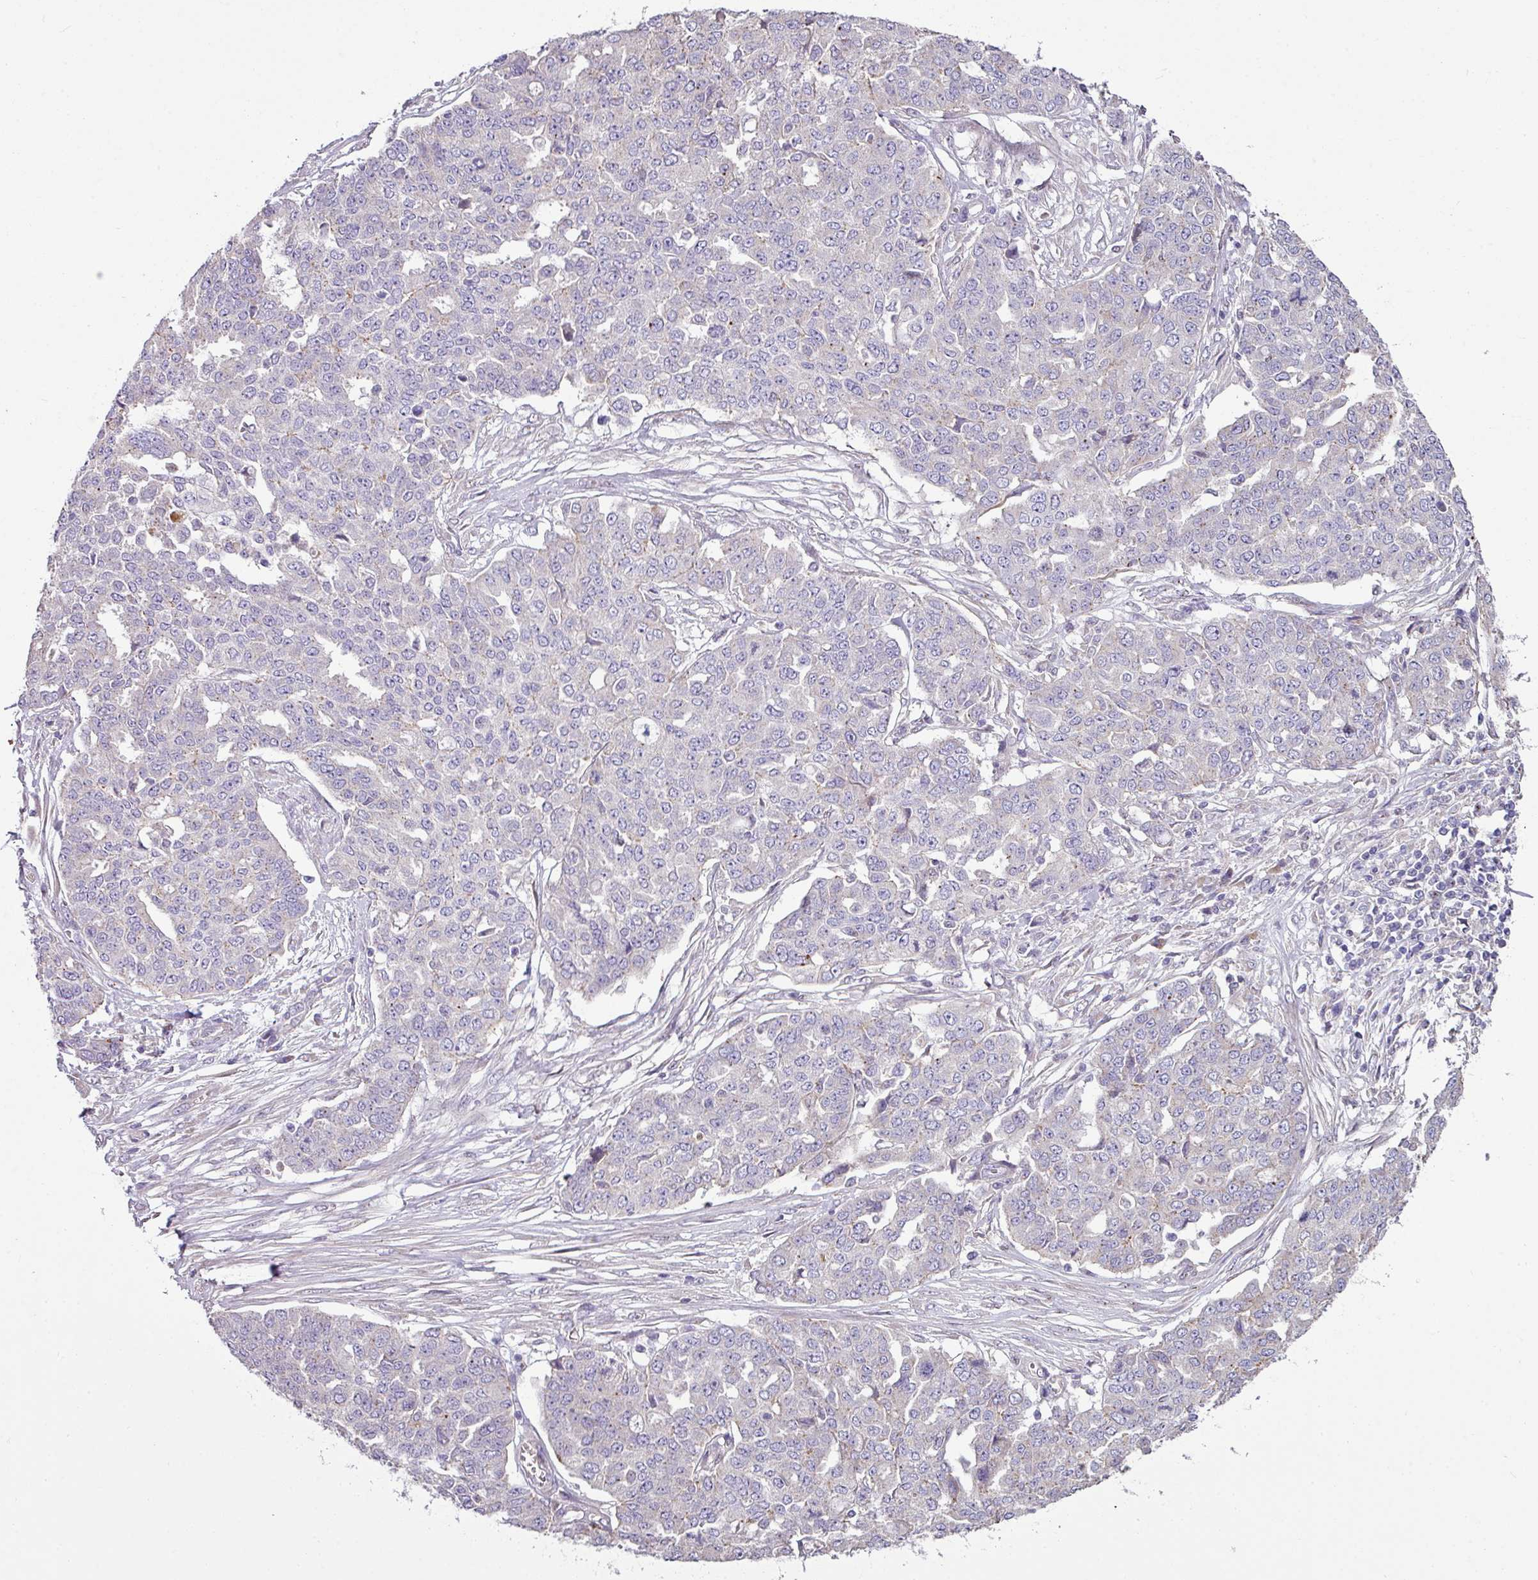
{"staining": {"intensity": "negative", "quantity": "none", "location": "none"}, "tissue": "ovarian cancer", "cell_type": "Tumor cells", "image_type": "cancer", "snomed": [{"axis": "morphology", "description": "Cystadenocarcinoma, serous, NOS"}, {"axis": "topography", "description": "Soft tissue"}, {"axis": "topography", "description": "Ovary"}], "caption": "High magnification brightfield microscopy of ovarian serous cystadenocarcinoma stained with DAB (3,3'-diaminobenzidine) (brown) and counterstained with hematoxylin (blue): tumor cells show no significant expression.", "gene": "LRRC9", "patient": {"sex": "female", "age": 57}}